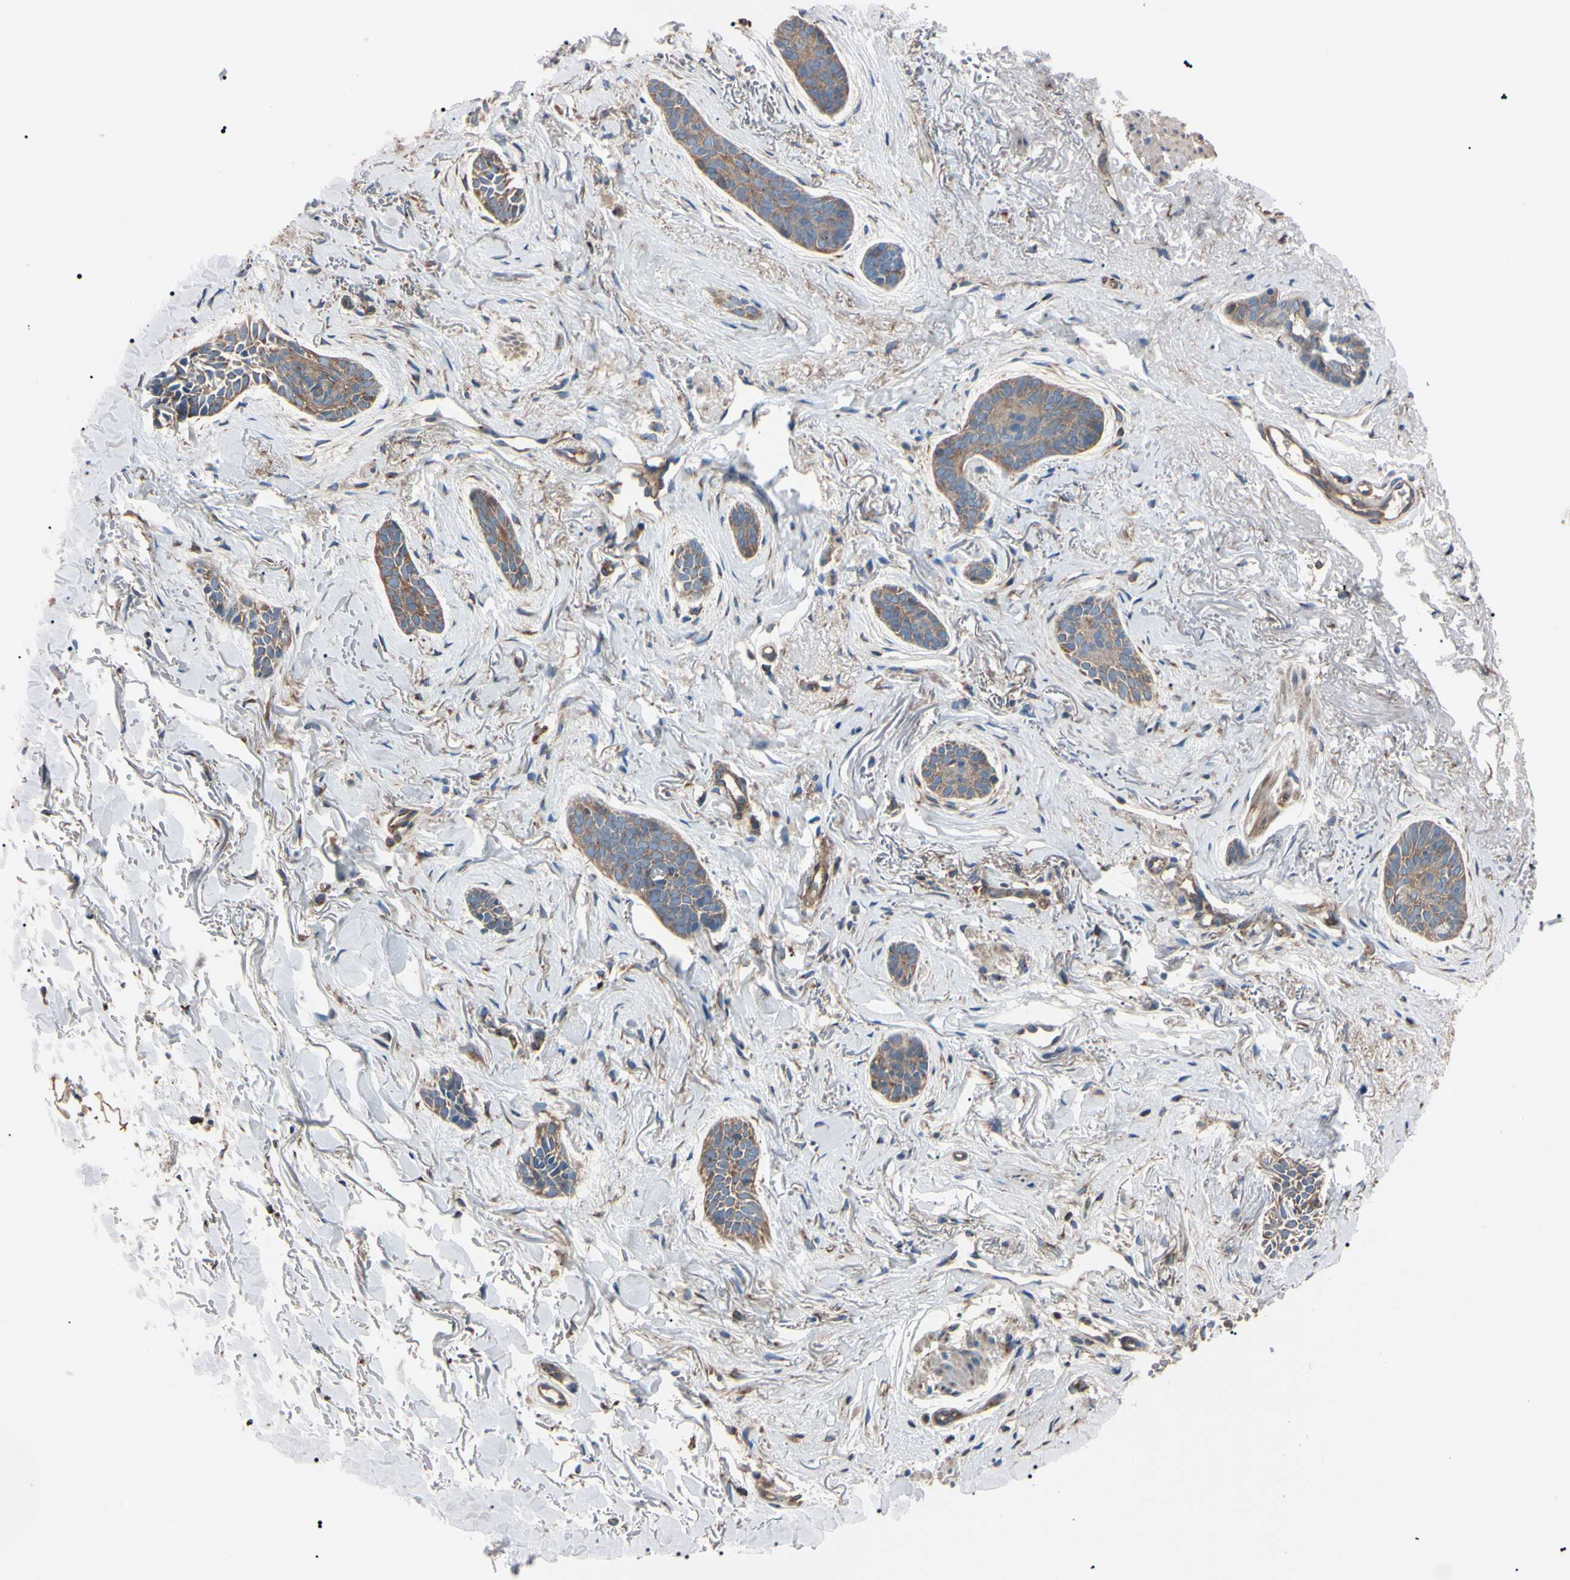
{"staining": {"intensity": "moderate", "quantity": ">75%", "location": "cytoplasmic/membranous"}, "tissue": "skin cancer", "cell_type": "Tumor cells", "image_type": "cancer", "snomed": [{"axis": "morphology", "description": "Basal cell carcinoma"}, {"axis": "topography", "description": "Skin"}], "caption": "Human skin cancer (basal cell carcinoma) stained with a brown dye shows moderate cytoplasmic/membranous positive staining in about >75% of tumor cells.", "gene": "PRKACA", "patient": {"sex": "female", "age": 84}}